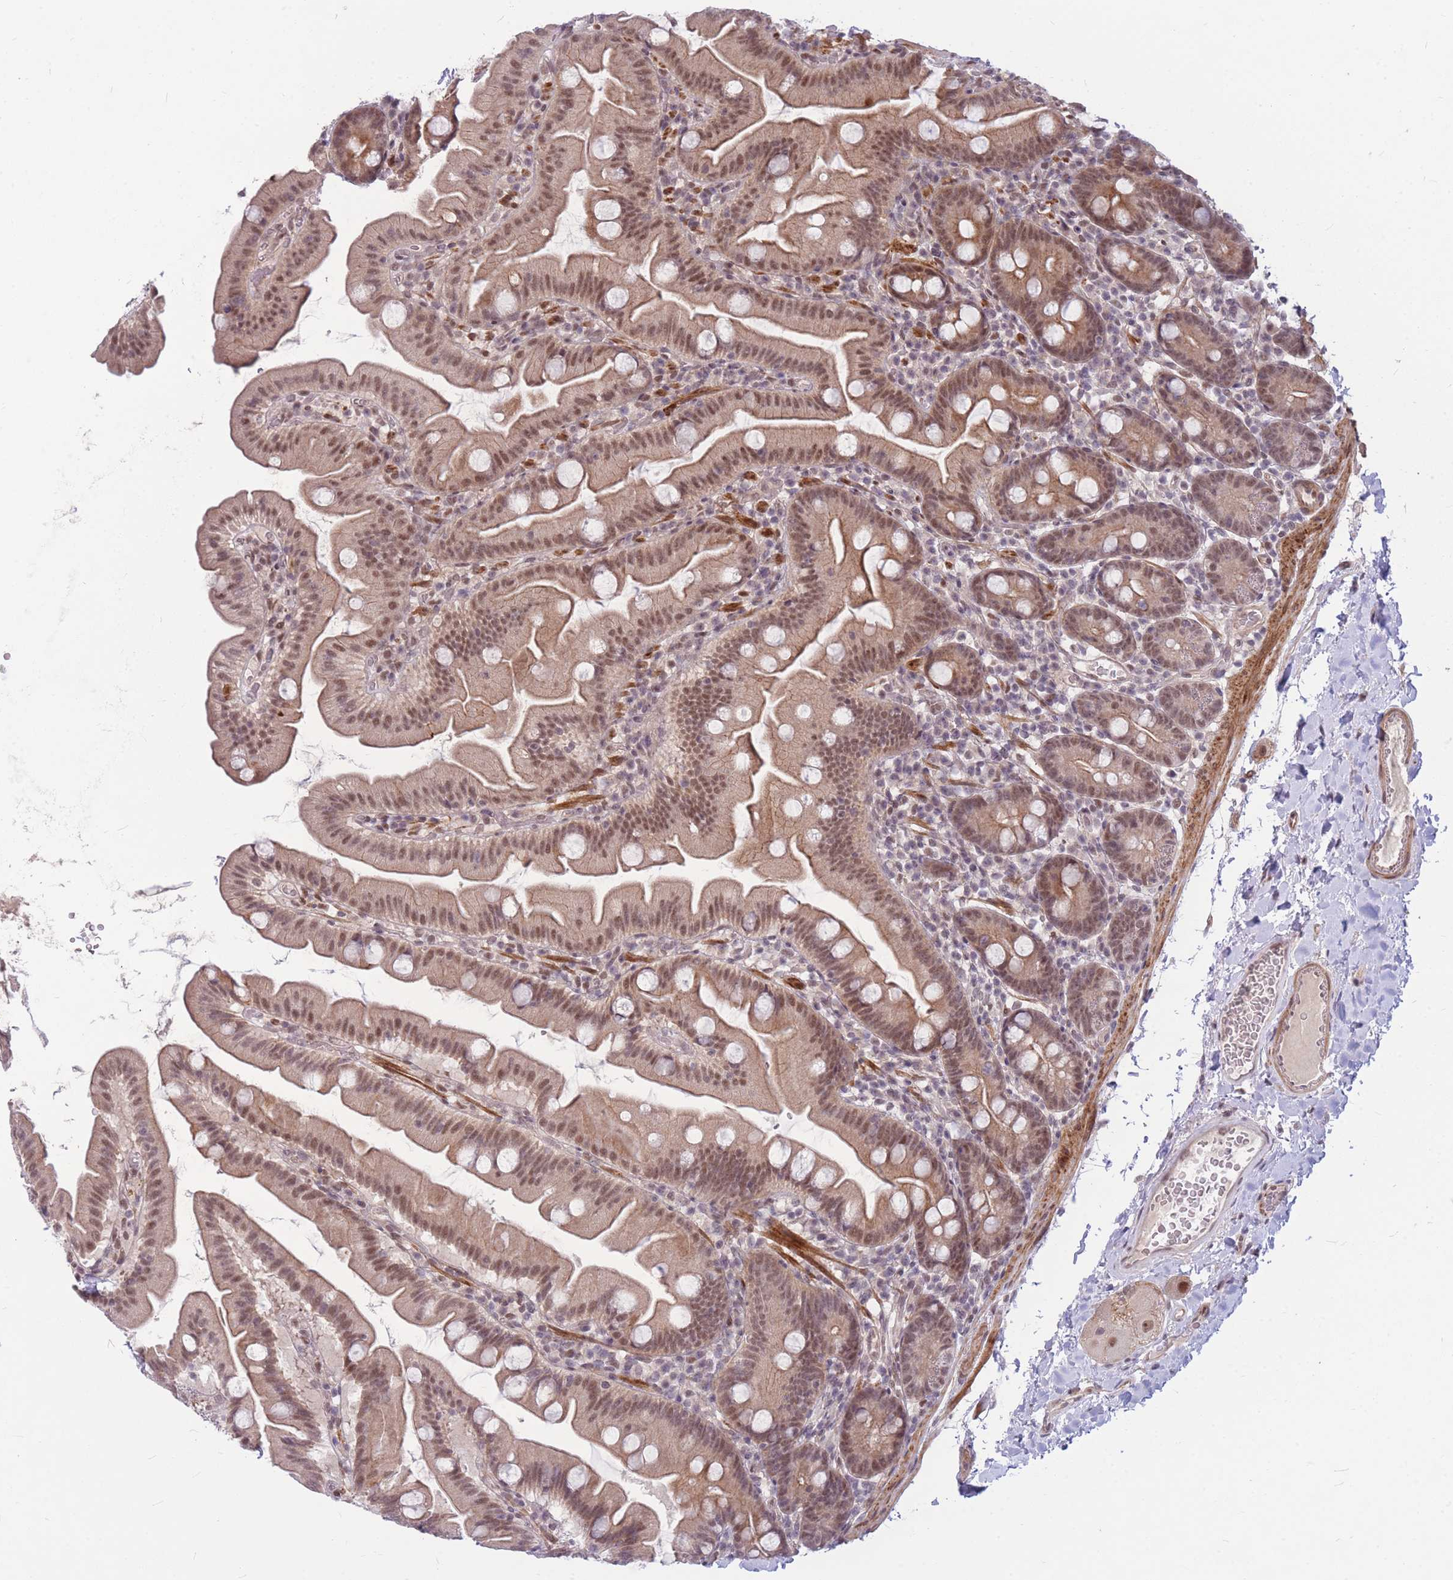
{"staining": {"intensity": "moderate", "quantity": ">75%", "location": "cytoplasmic/membranous,nuclear"}, "tissue": "small intestine", "cell_type": "Glandular cells", "image_type": "normal", "snomed": [{"axis": "morphology", "description": "Normal tissue, NOS"}, {"axis": "topography", "description": "Small intestine"}], "caption": "DAB (3,3'-diaminobenzidine) immunohistochemical staining of normal small intestine displays moderate cytoplasmic/membranous,nuclear protein staining in about >75% of glandular cells. The staining is performed using DAB (3,3'-diaminobenzidine) brown chromogen to label protein expression. The nuclei are counter-stained blue using hematoxylin.", "gene": "ERCC2", "patient": {"sex": "female", "age": 68}}